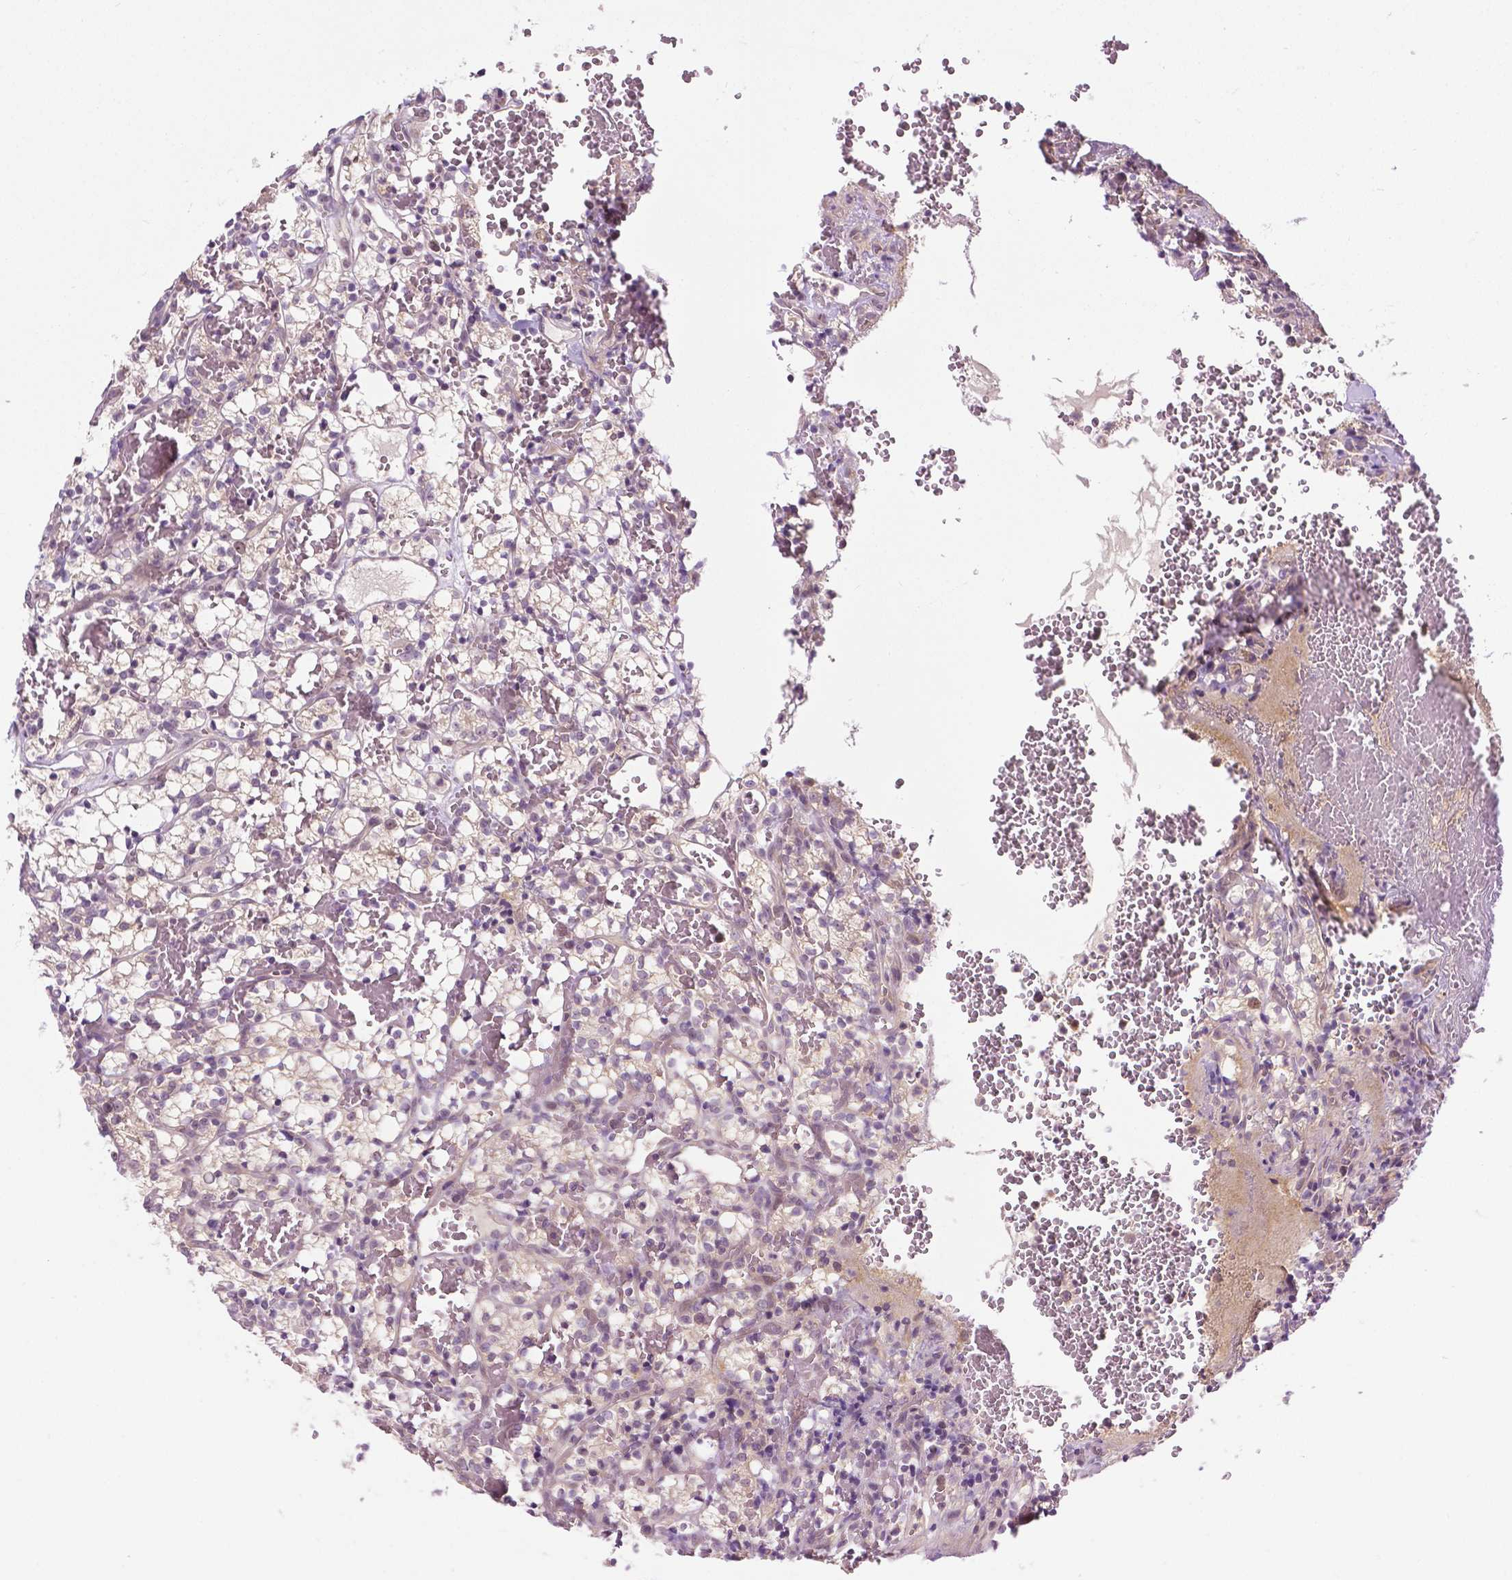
{"staining": {"intensity": "weak", "quantity": "25%-75%", "location": "cytoplasmic/membranous"}, "tissue": "renal cancer", "cell_type": "Tumor cells", "image_type": "cancer", "snomed": [{"axis": "morphology", "description": "Adenocarcinoma, NOS"}, {"axis": "topography", "description": "Kidney"}], "caption": "Immunohistochemical staining of human renal adenocarcinoma demonstrates weak cytoplasmic/membranous protein positivity in approximately 25%-75% of tumor cells. The staining is performed using DAB brown chromogen to label protein expression. The nuclei are counter-stained blue using hematoxylin.", "gene": "DENND4A", "patient": {"sex": "female", "age": 69}}